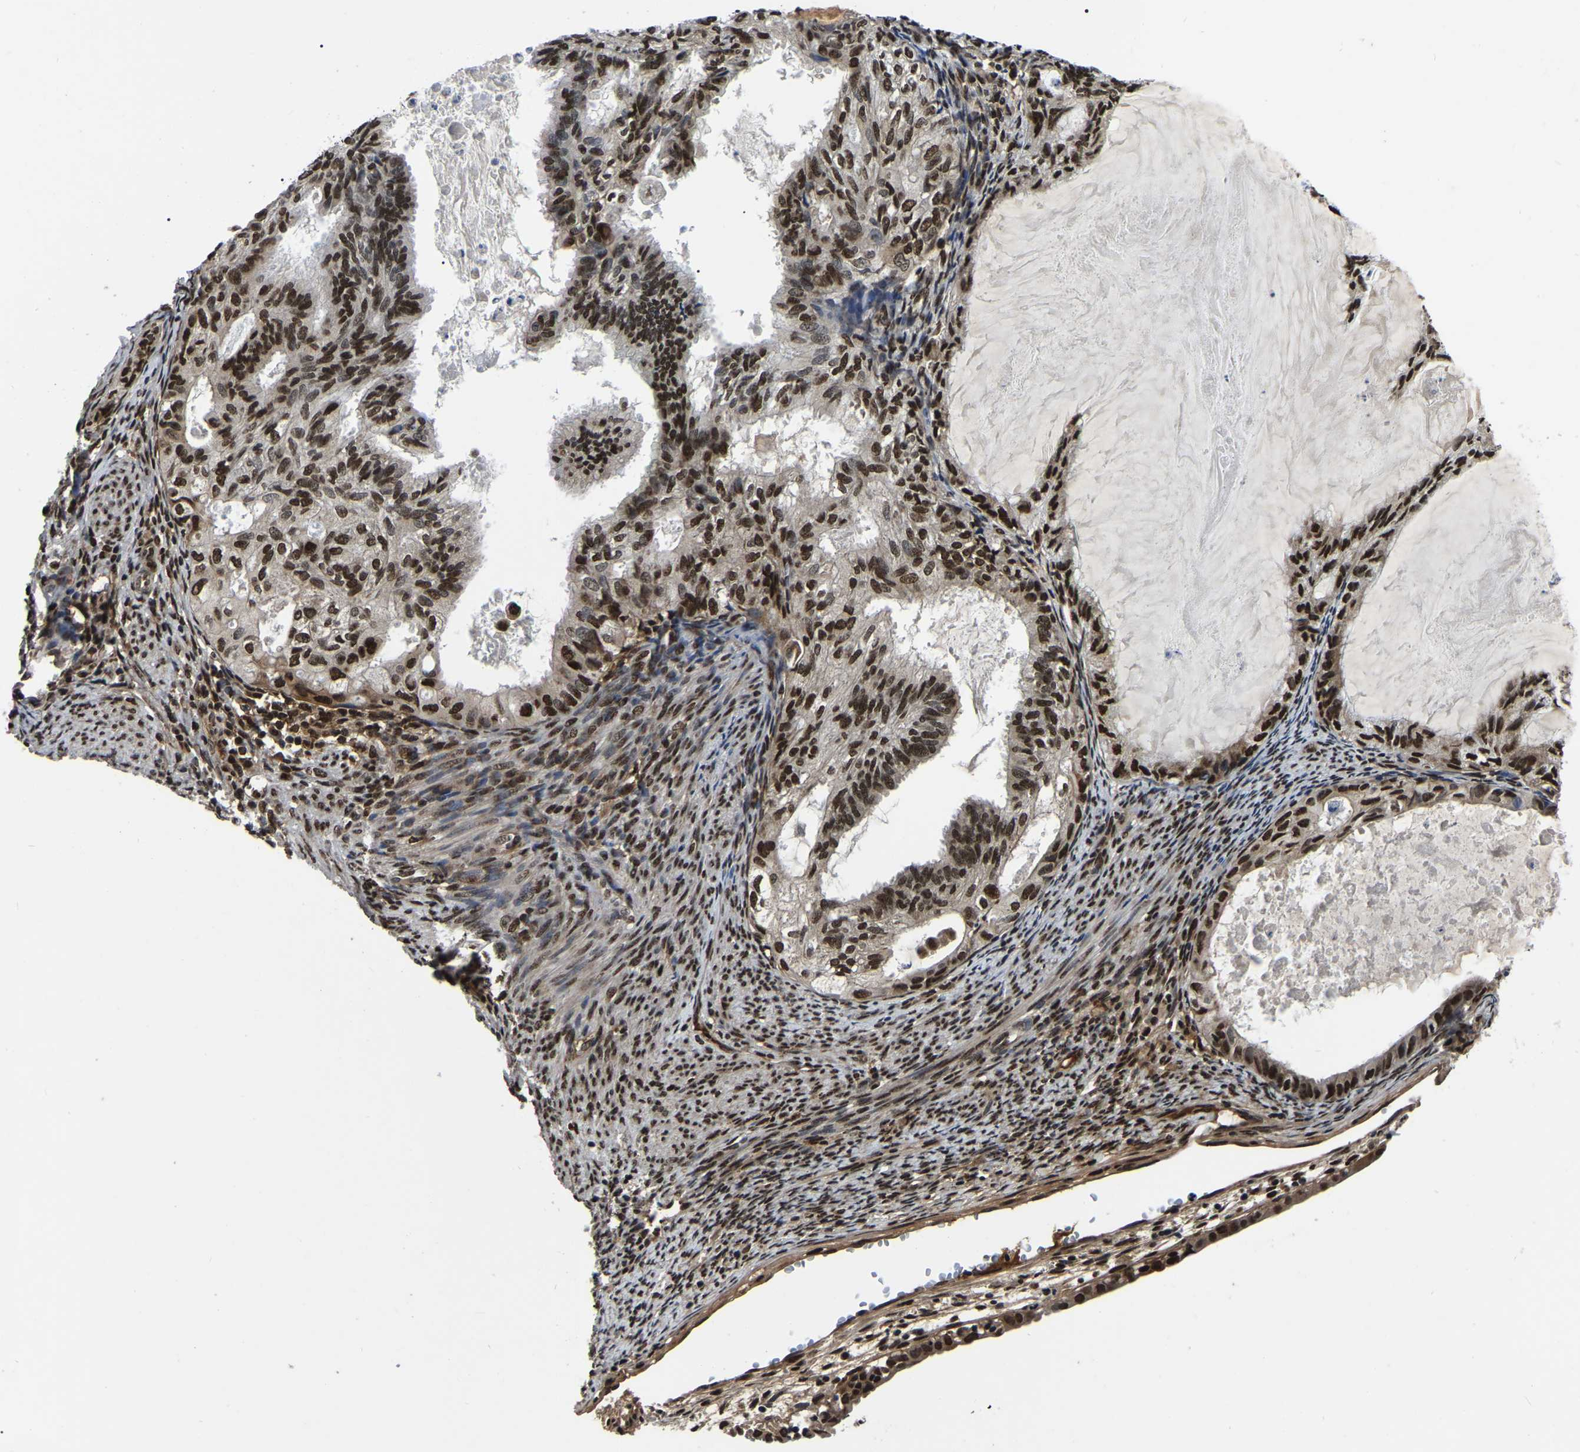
{"staining": {"intensity": "strong", "quantity": ">75%", "location": "nuclear"}, "tissue": "cervical cancer", "cell_type": "Tumor cells", "image_type": "cancer", "snomed": [{"axis": "morphology", "description": "Normal tissue, NOS"}, {"axis": "morphology", "description": "Adenocarcinoma, NOS"}, {"axis": "topography", "description": "Cervix"}, {"axis": "topography", "description": "Endometrium"}], "caption": "The image shows immunohistochemical staining of adenocarcinoma (cervical). There is strong nuclear positivity is seen in approximately >75% of tumor cells.", "gene": "TRIM35", "patient": {"sex": "female", "age": 86}}